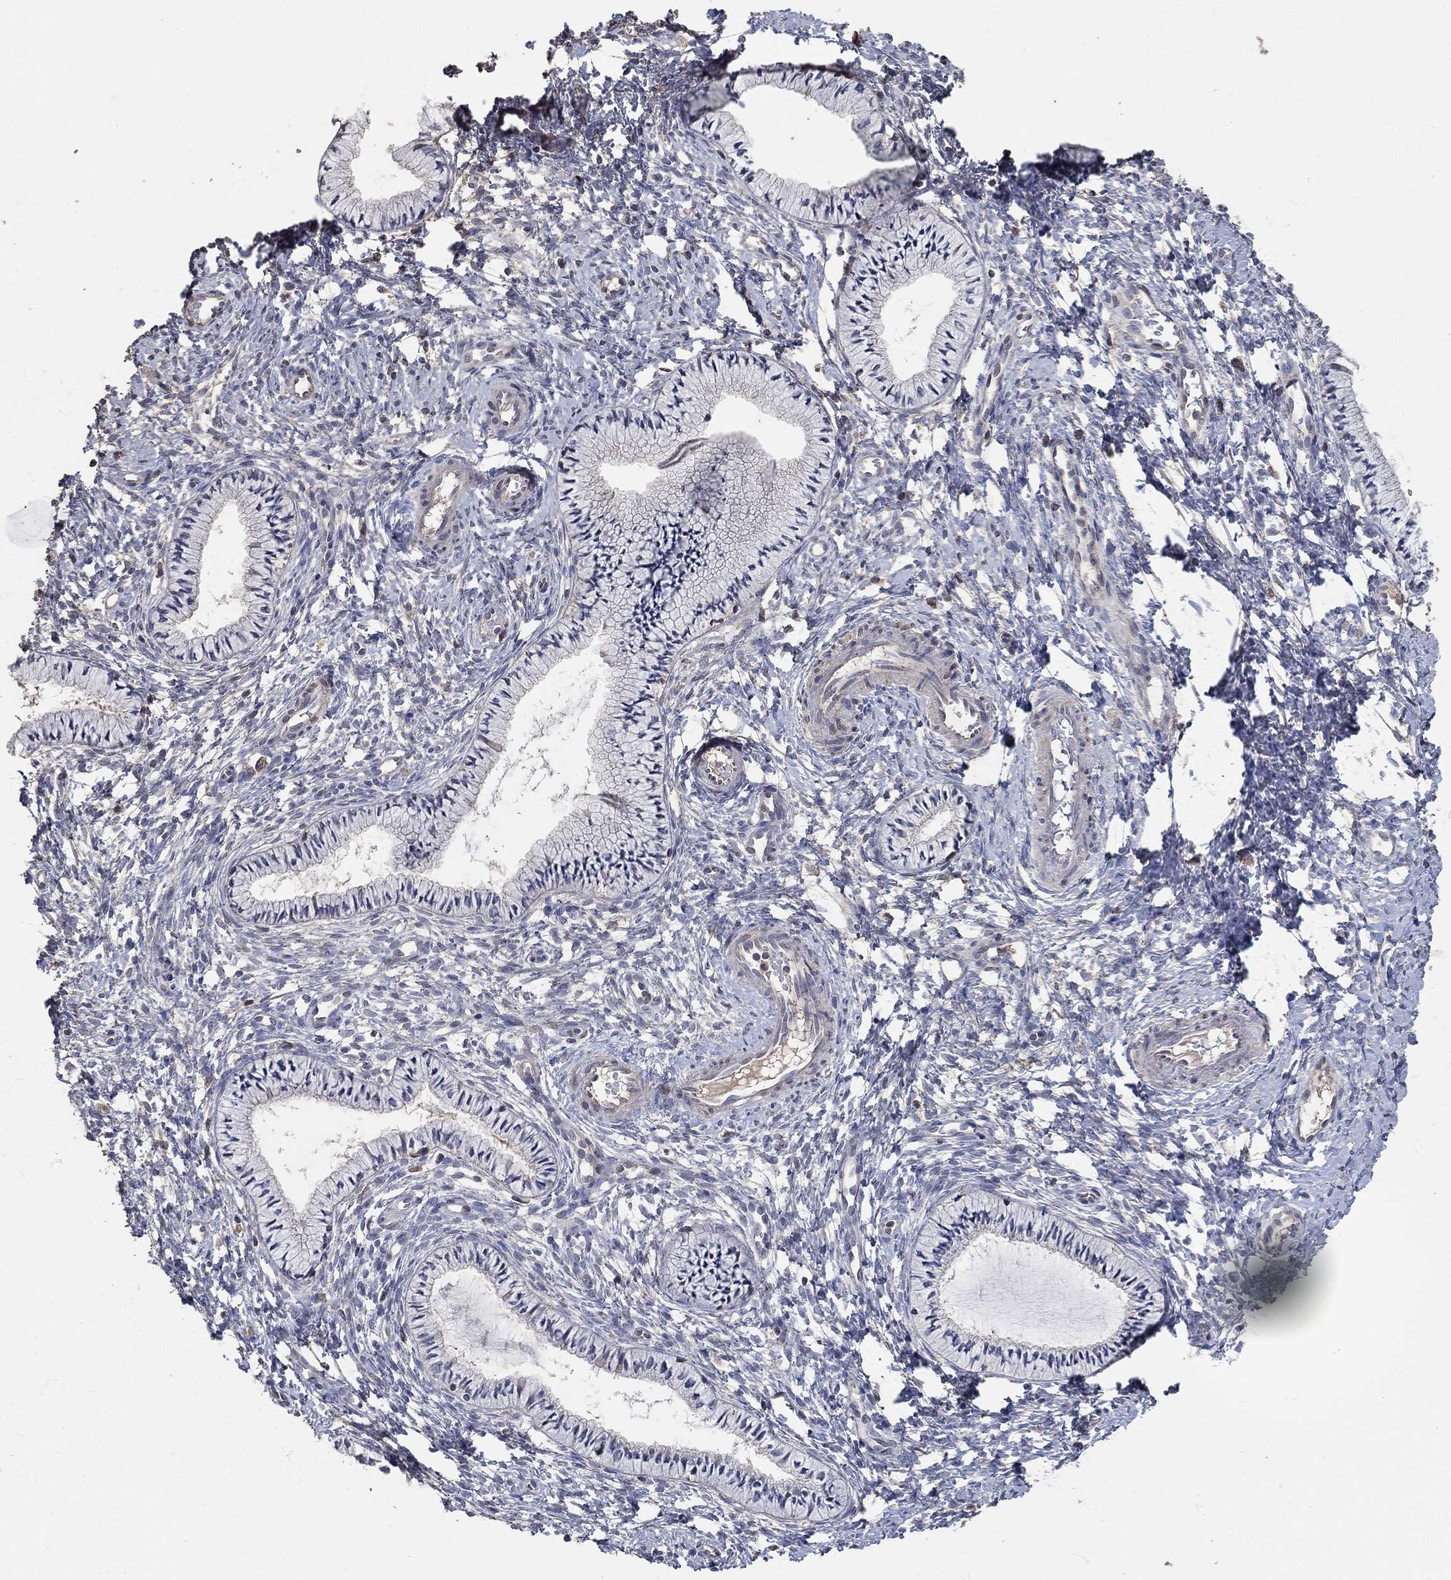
{"staining": {"intensity": "negative", "quantity": "none", "location": "none"}, "tissue": "cervix", "cell_type": "Glandular cells", "image_type": "normal", "snomed": [{"axis": "morphology", "description": "Normal tissue, NOS"}, {"axis": "topography", "description": "Cervix"}], "caption": "This is an immunohistochemistry (IHC) histopathology image of unremarkable cervix. There is no positivity in glandular cells.", "gene": "SNAP25", "patient": {"sex": "female", "age": 39}}